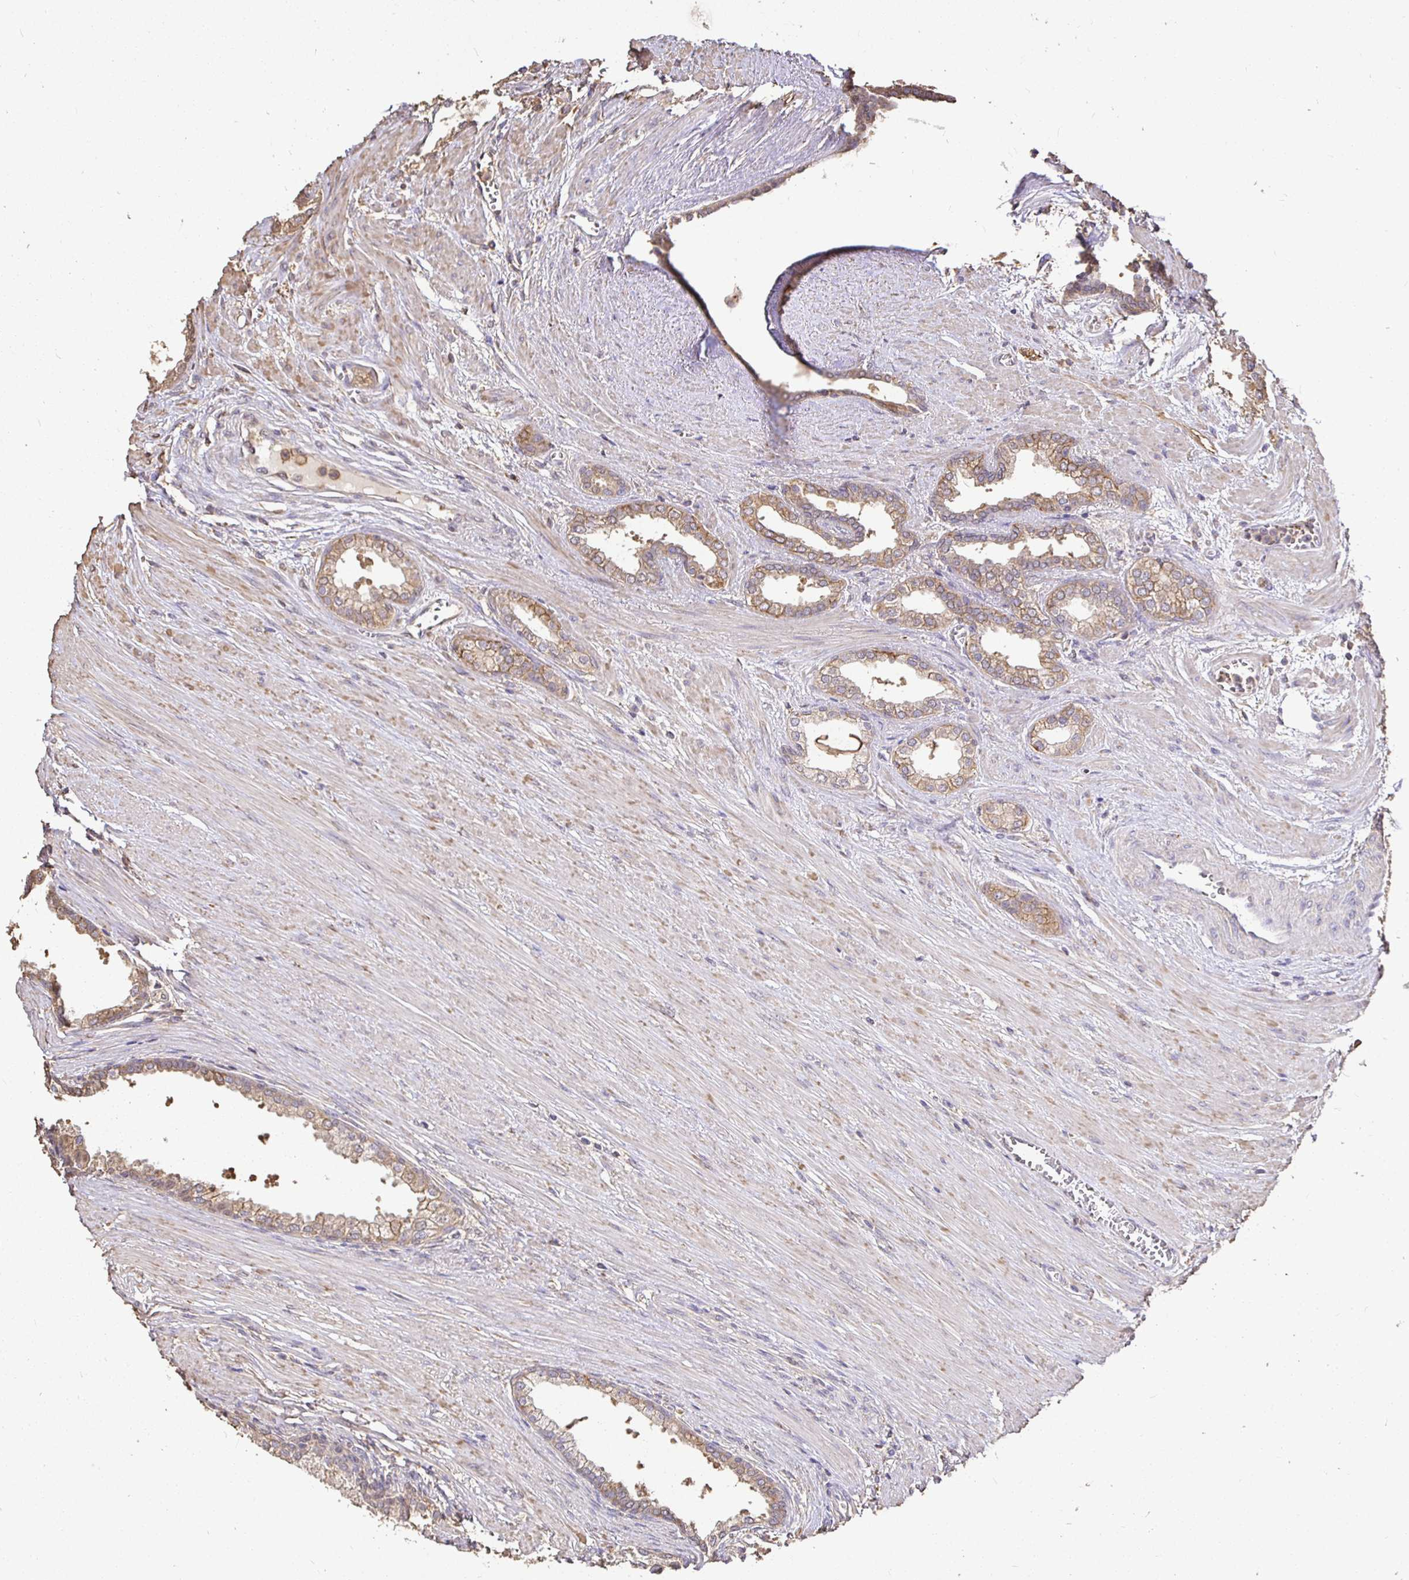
{"staining": {"intensity": "moderate", "quantity": ">75%", "location": "cytoplasmic/membranous"}, "tissue": "prostate cancer", "cell_type": "Tumor cells", "image_type": "cancer", "snomed": [{"axis": "morphology", "description": "Adenocarcinoma, High grade"}, {"axis": "topography", "description": "Prostate"}], "caption": "Human prostate cancer (high-grade adenocarcinoma) stained for a protein (brown) displays moderate cytoplasmic/membranous positive staining in about >75% of tumor cells.", "gene": "MAPK8IP3", "patient": {"sex": "male", "age": 60}}